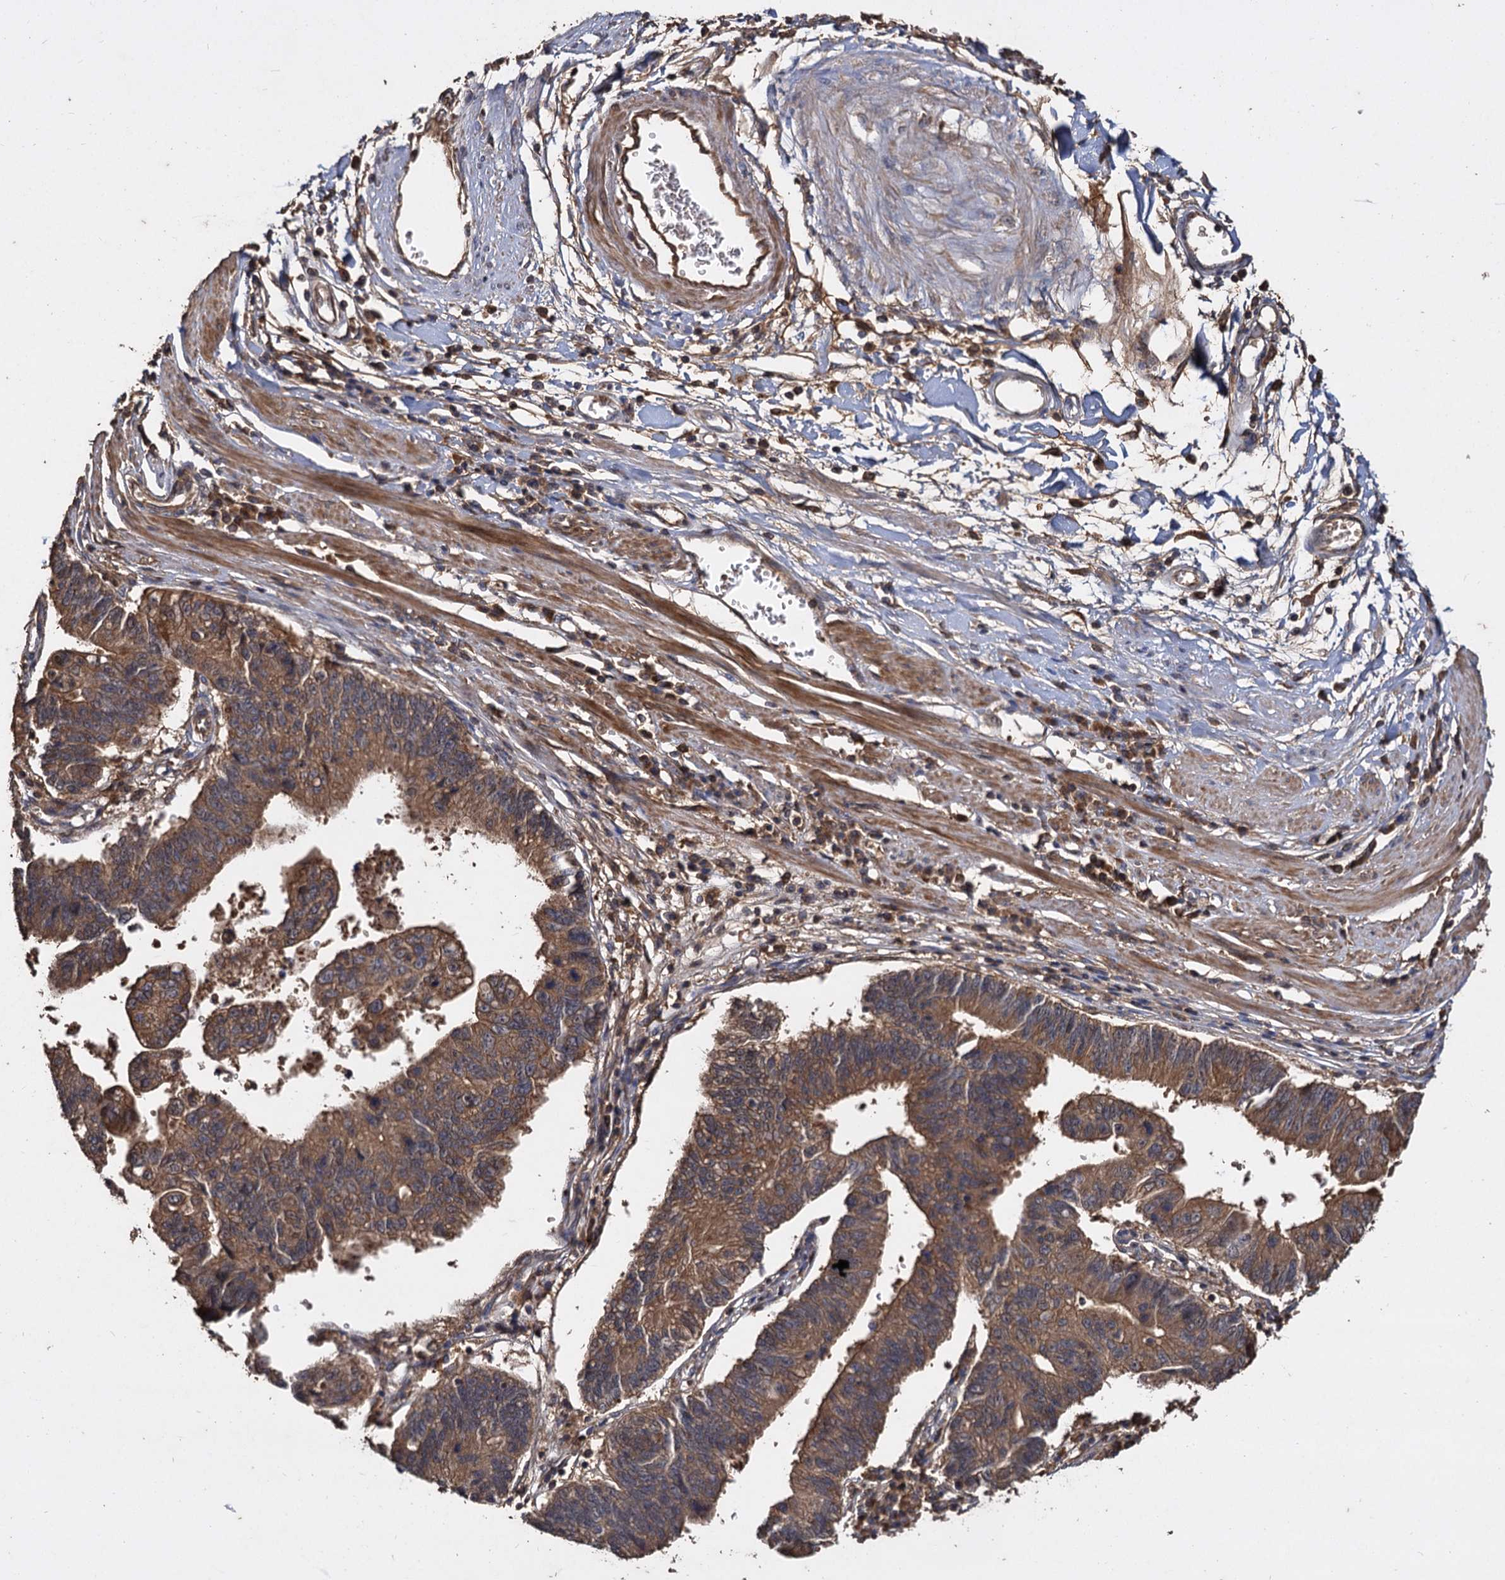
{"staining": {"intensity": "moderate", "quantity": ">75%", "location": "cytoplasmic/membranous"}, "tissue": "stomach cancer", "cell_type": "Tumor cells", "image_type": "cancer", "snomed": [{"axis": "morphology", "description": "Adenocarcinoma, NOS"}, {"axis": "topography", "description": "Stomach"}], "caption": "Stomach cancer (adenocarcinoma) stained with DAB (3,3'-diaminobenzidine) immunohistochemistry shows medium levels of moderate cytoplasmic/membranous expression in about >75% of tumor cells.", "gene": "GCLC", "patient": {"sex": "male", "age": 59}}